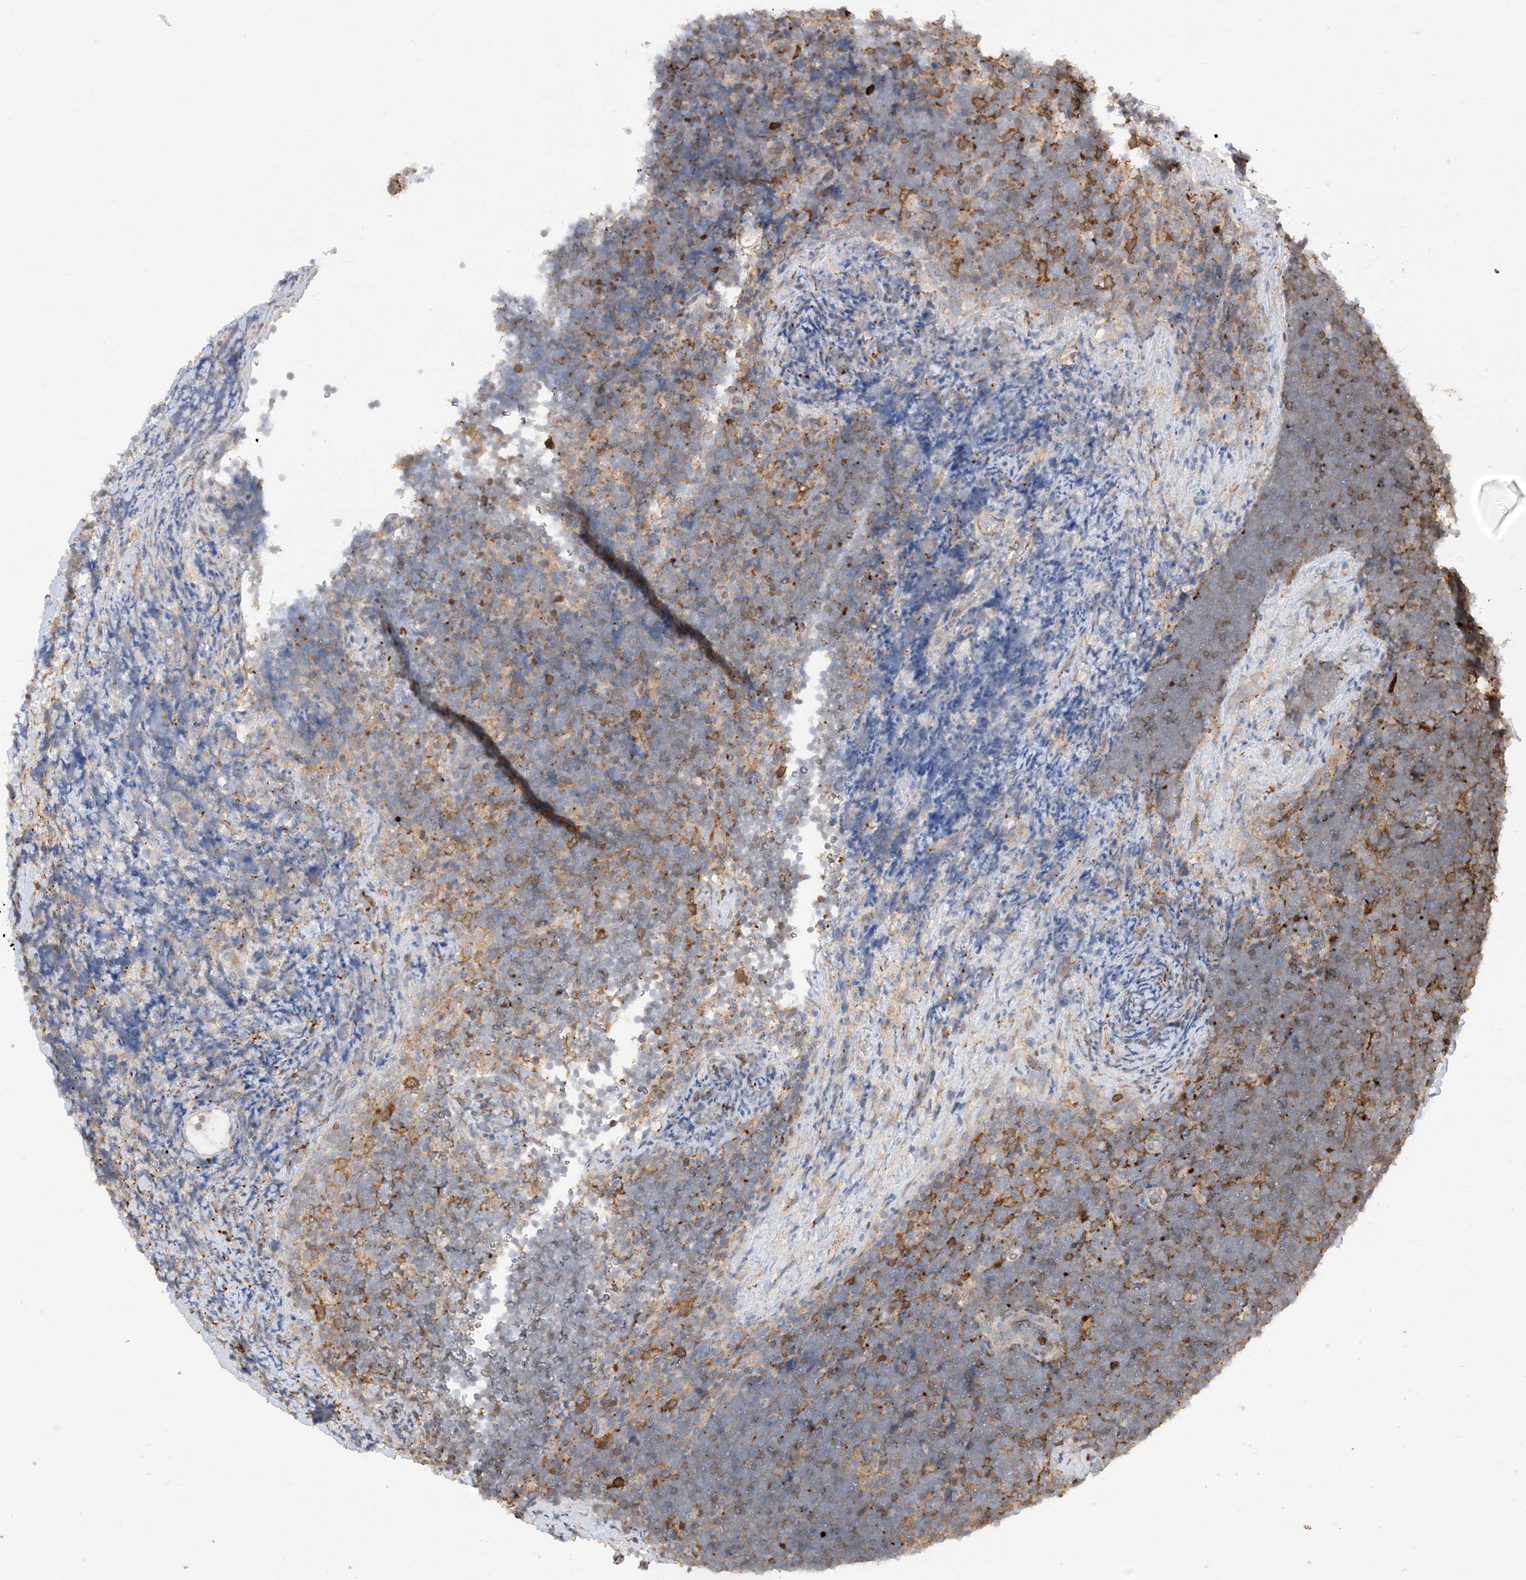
{"staining": {"intensity": "moderate", "quantity": "<25%", "location": "cytoplasmic/membranous"}, "tissue": "lymphoma", "cell_type": "Tumor cells", "image_type": "cancer", "snomed": [{"axis": "morphology", "description": "Malignant lymphoma, non-Hodgkin's type, High grade"}, {"axis": "topography", "description": "Lymph node"}], "caption": "IHC (DAB (3,3'-diaminobenzidine)) staining of human malignant lymphoma, non-Hodgkin's type (high-grade) exhibits moderate cytoplasmic/membranous protein expression in approximately <25% of tumor cells.", "gene": "PHACTR2", "patient": {"sex": "male", "age": 13}}